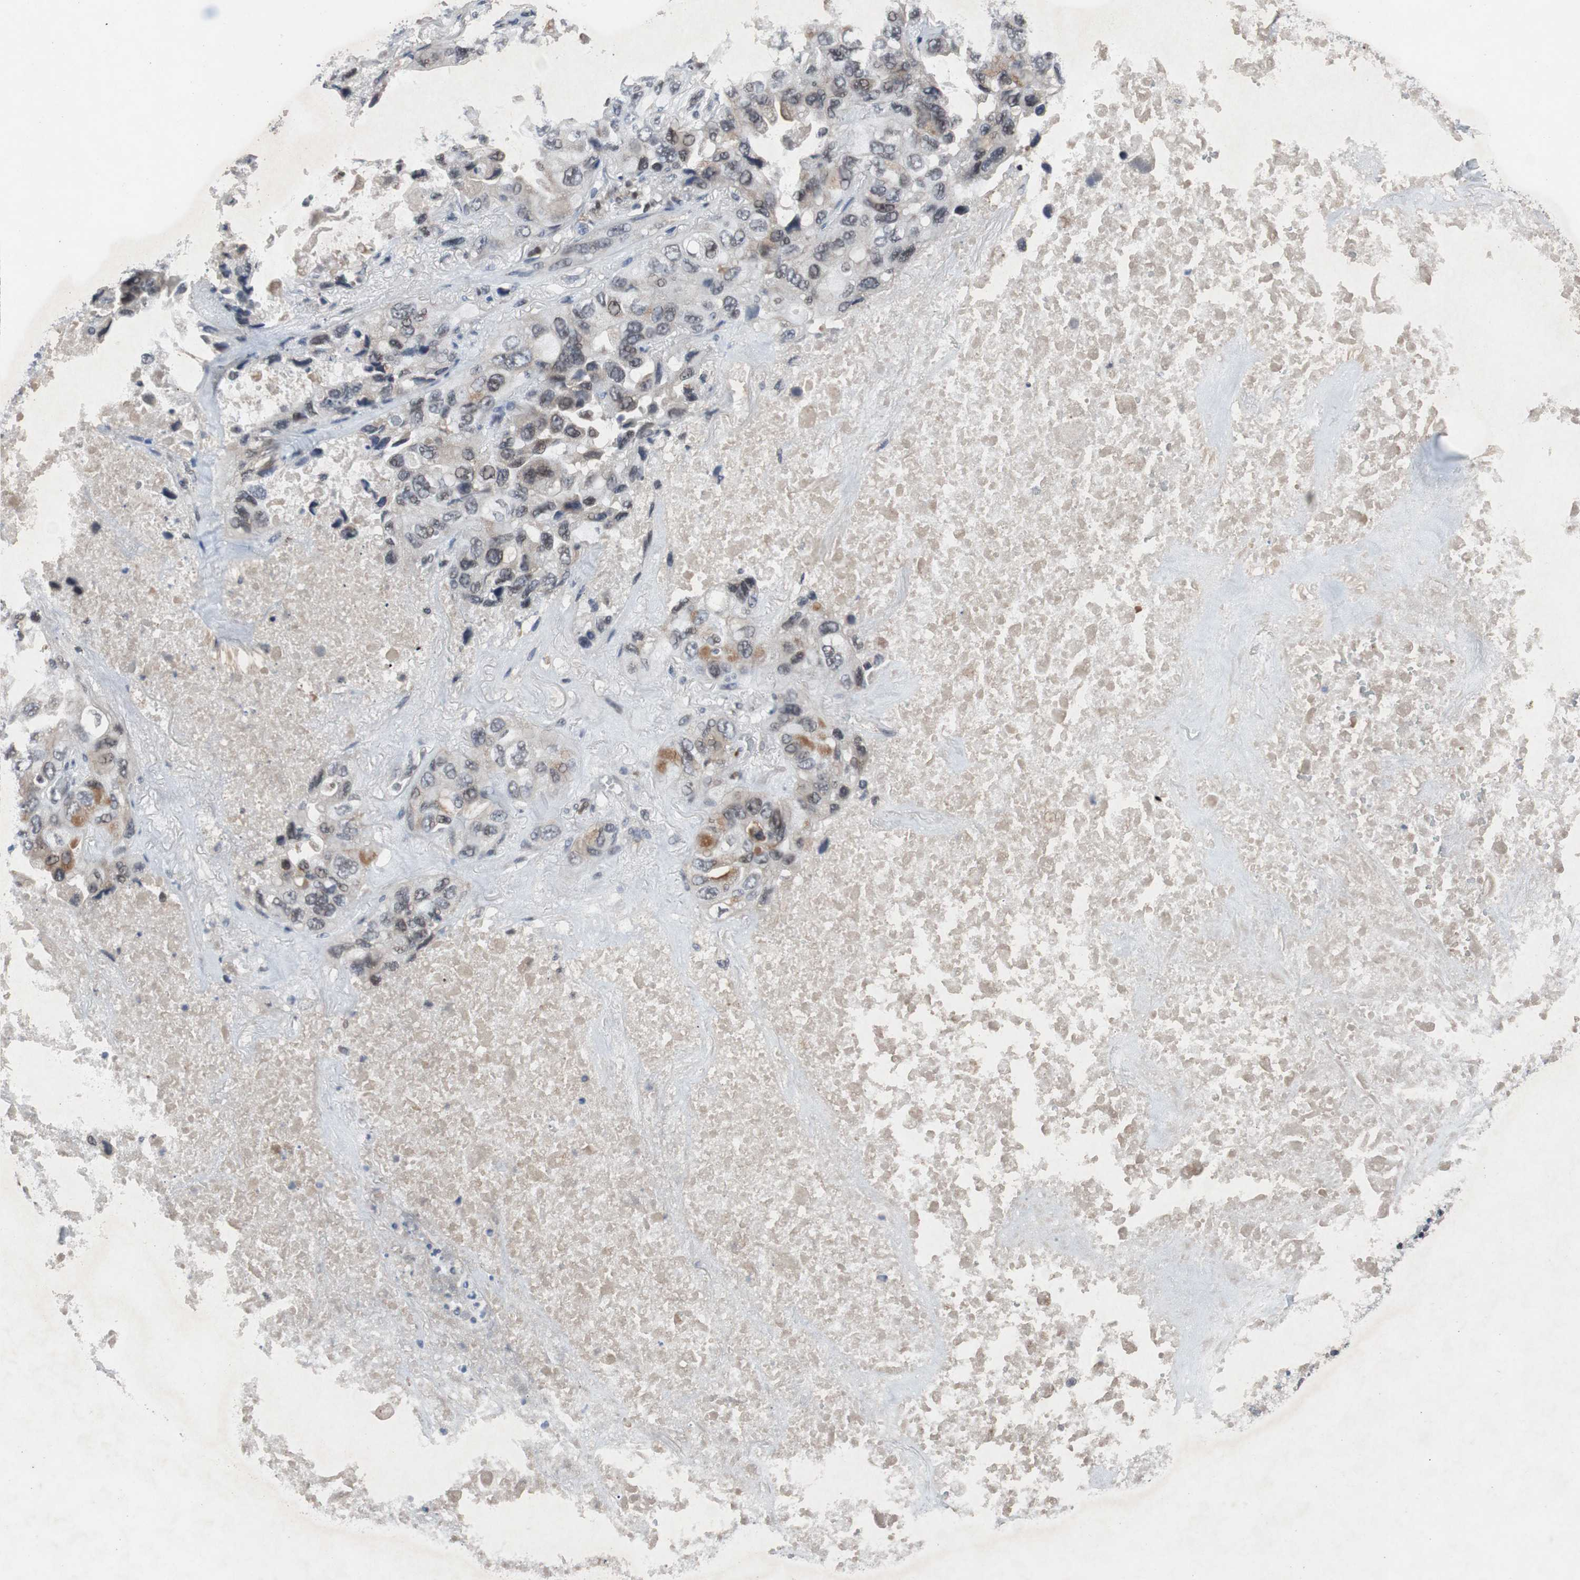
{"staining": {"intensity": "weak", "quantity": "<25%", "location": "nuclear"}, "tissue": "lung cancer", "cell_type": "Tumor cells", "image_type": "cancer", "snomed": [{"axis": "morphology", "description": "Squamous cell carcinoma, NOS"}, {"axis": "topography", "description": "Lung"}], "caption": "Tumor cells are negative for brown protein staining in lung cancer. (Brightfield microscopy of DAB (3,3'-diaminobenzidine) IHC at high magnification).", "gene": "TP63", "patient": {"sex": "female", "age": 73}}